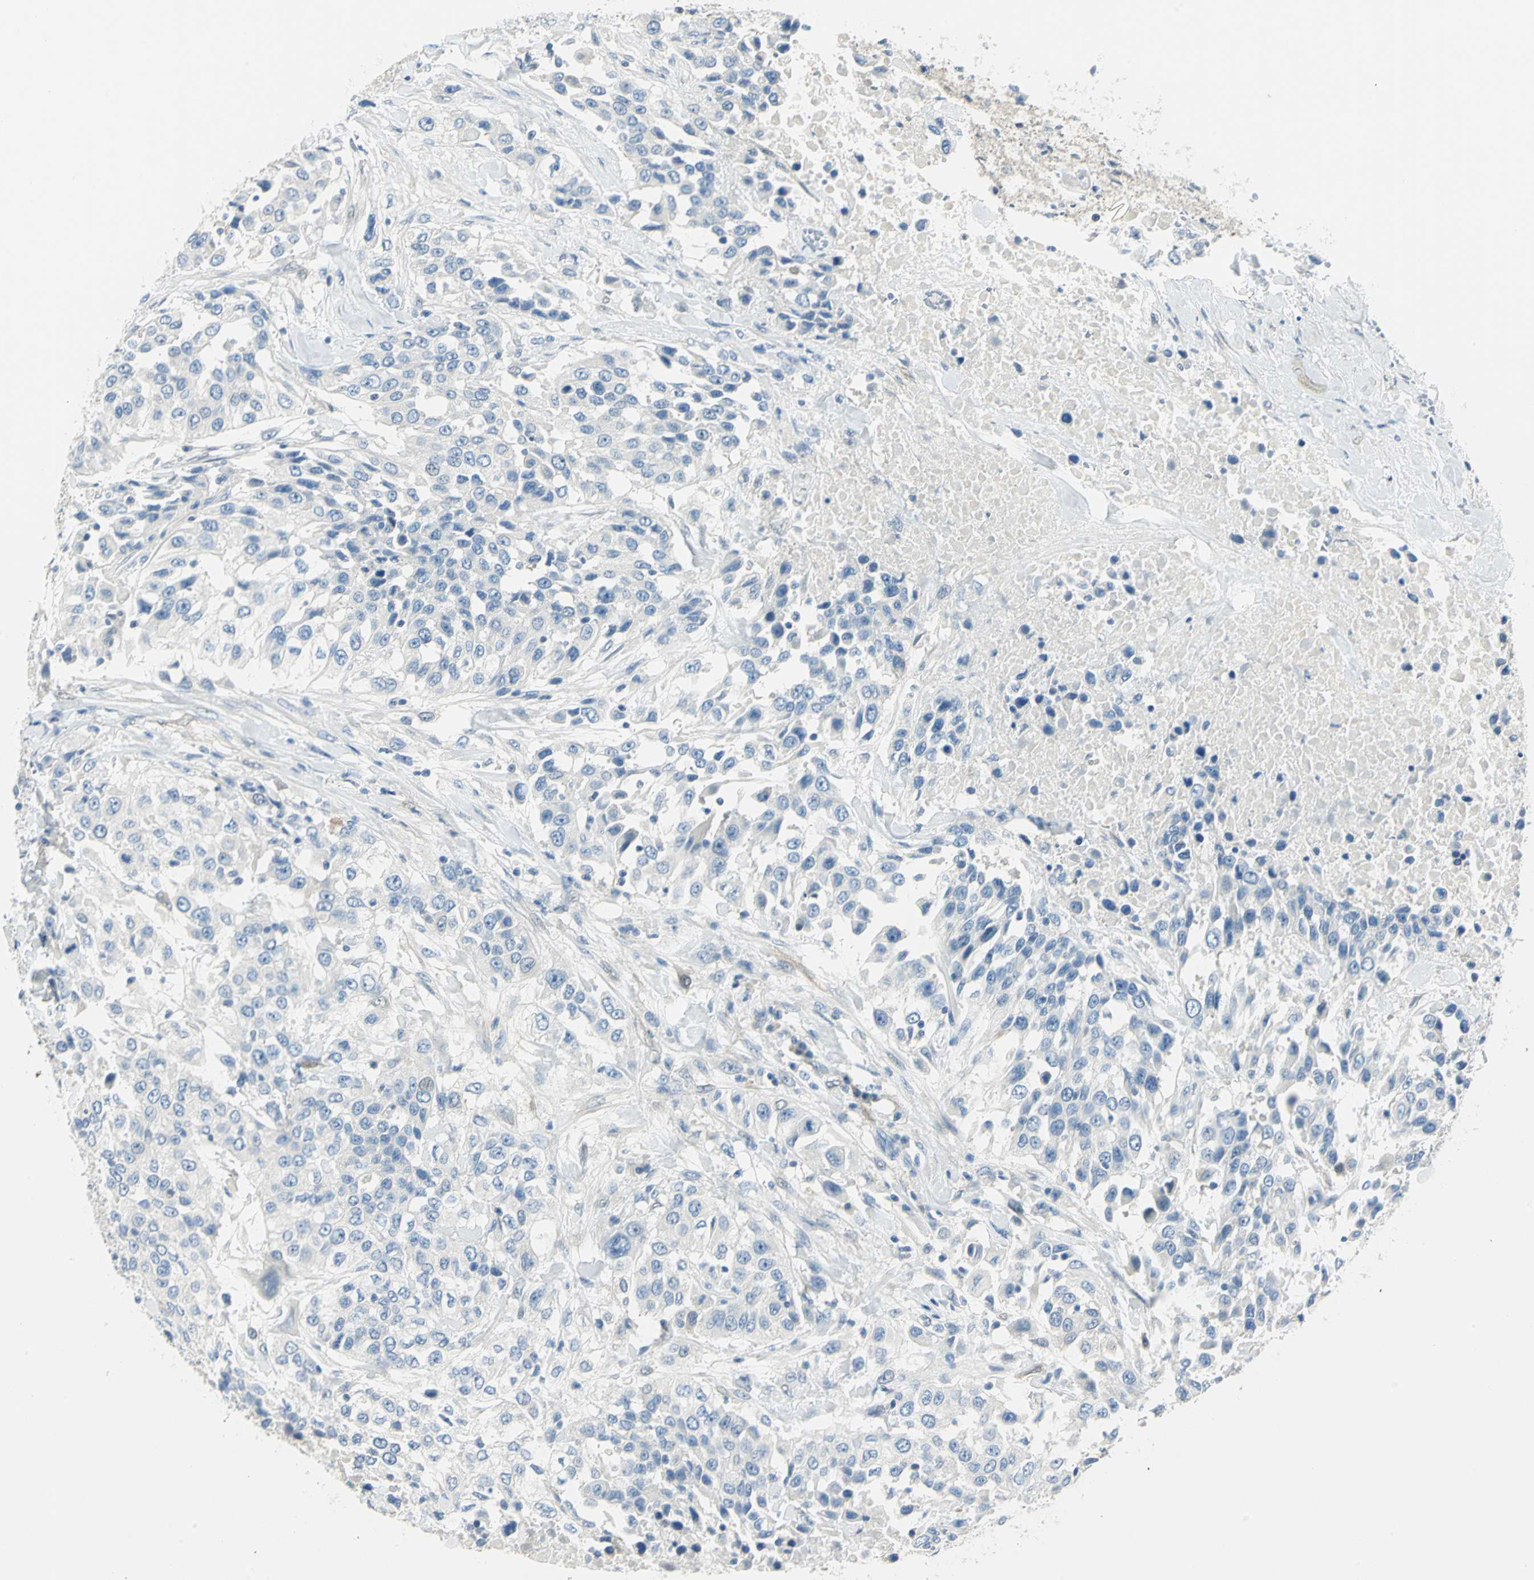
{"staining": {"intensity": "negative", "quantity": "none", "location": "none"}, "tissue": "urothelial cancer", "cell_type": "Tumor cells", "image_type": "cancer", "snomed": [{"axis": "morphology", "description": "Urothelial carcinoma, High grade"}, {"axis": "topography", "description": "Urinary bladder"}], "caption": "A high-resolution micrograph shows immunohistochemistry staining of urothelial cancer, which demonstrates no significant staining in tumor cells.", "gene": "UCHL1", "patient": {"sex": "female", "age": 80}}